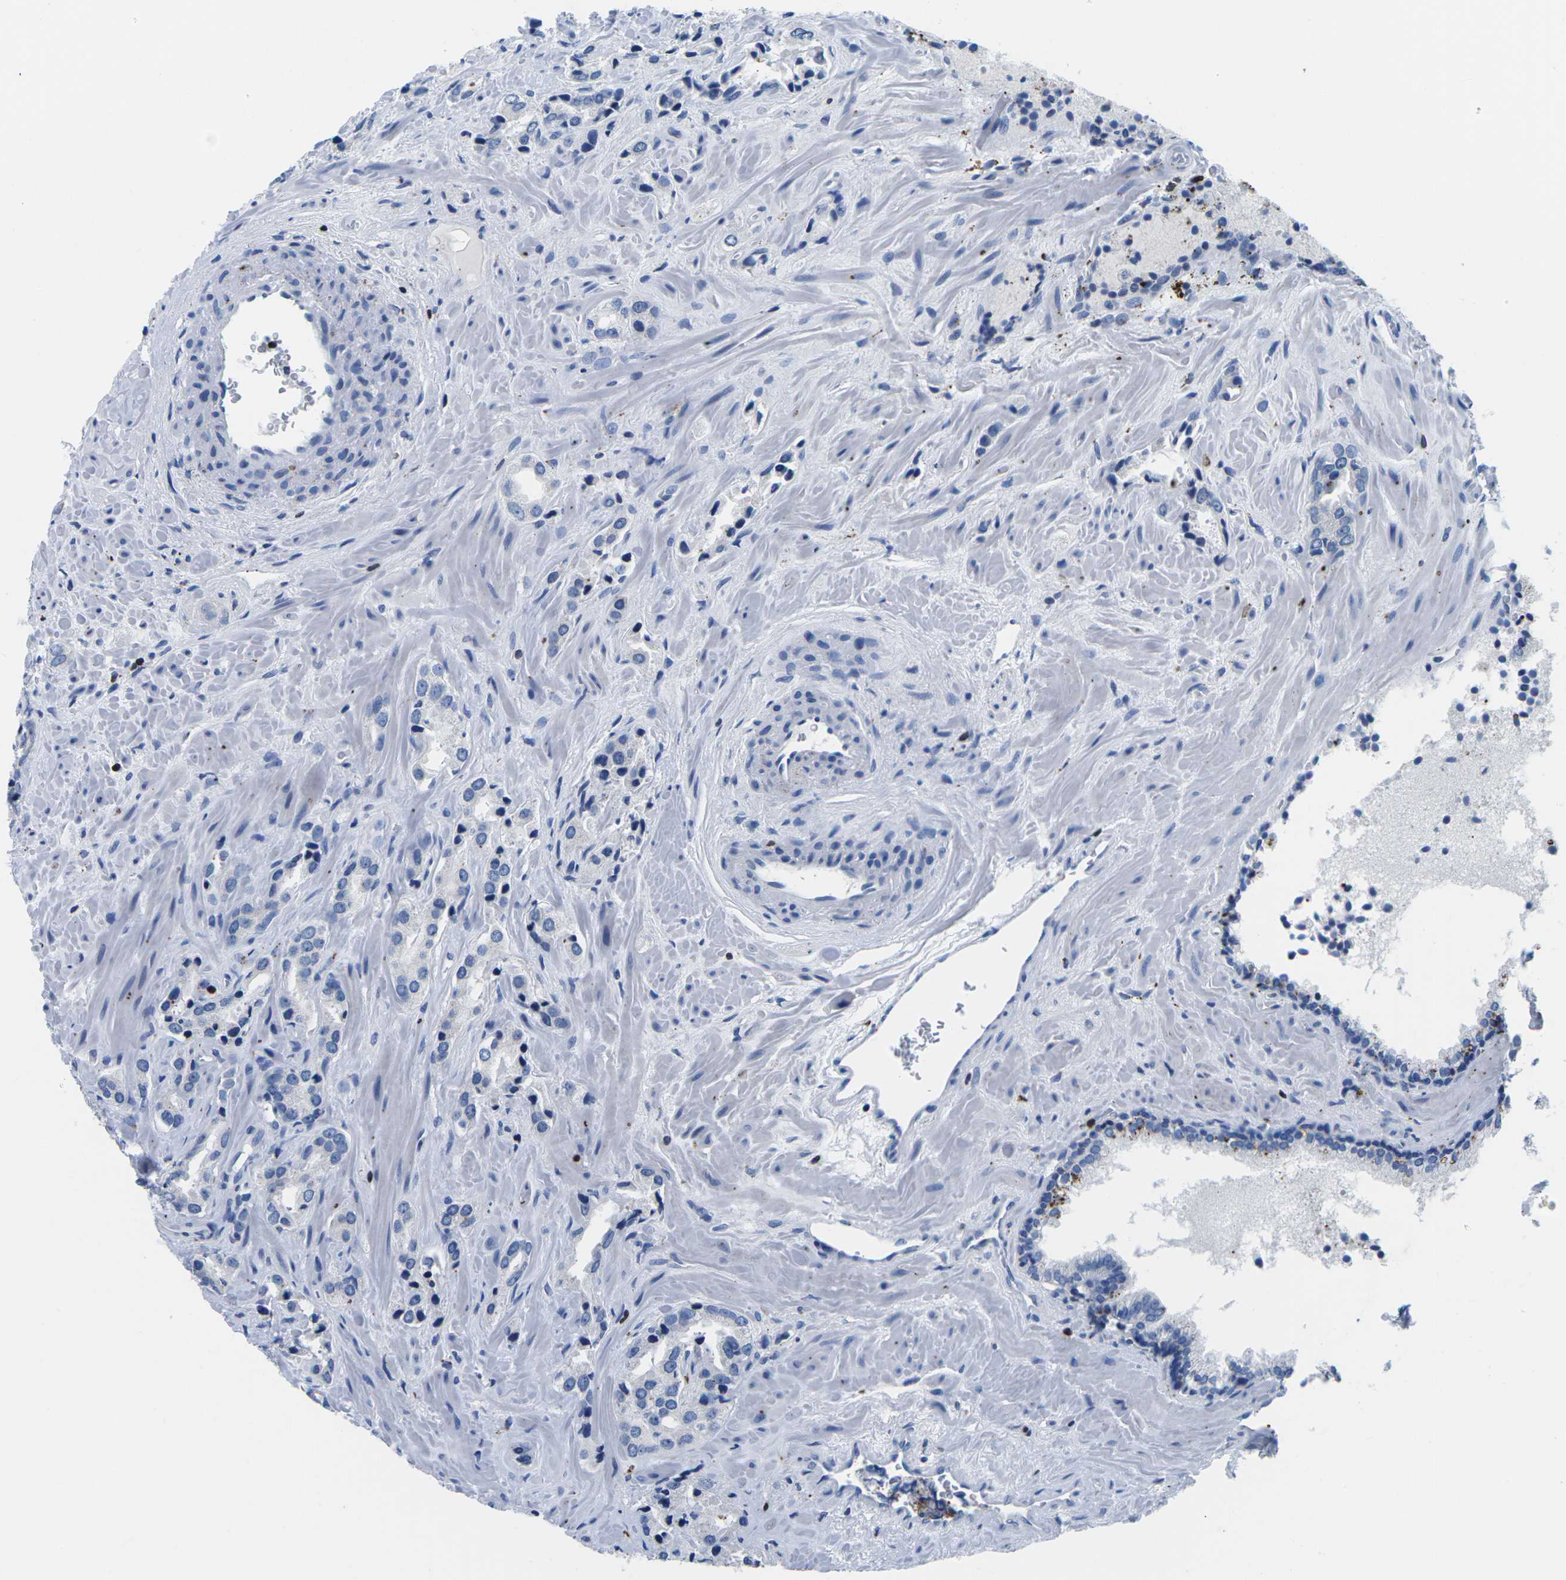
{"staining": {"intensity": "negative", "quantity": "none", "location": "none"}, "tissue": "prostate cancer", "cell_type": "Tumor cells", "image_type": "cancer", "snomed": [{"axis": "morphology", "description": "Adenocarcinoma, High grade"}, {"axis": "topography", "description": "Prostate"}], "caption": "DAB (3,3'-diaminobenzidine) immunohistochemical staining of prostate cancer (adenocarcinoma (high-grade)) reveals no significant expression in tumor cells.", "gene": "CTSW", "patient": {"sex": "male", "age": 64}}